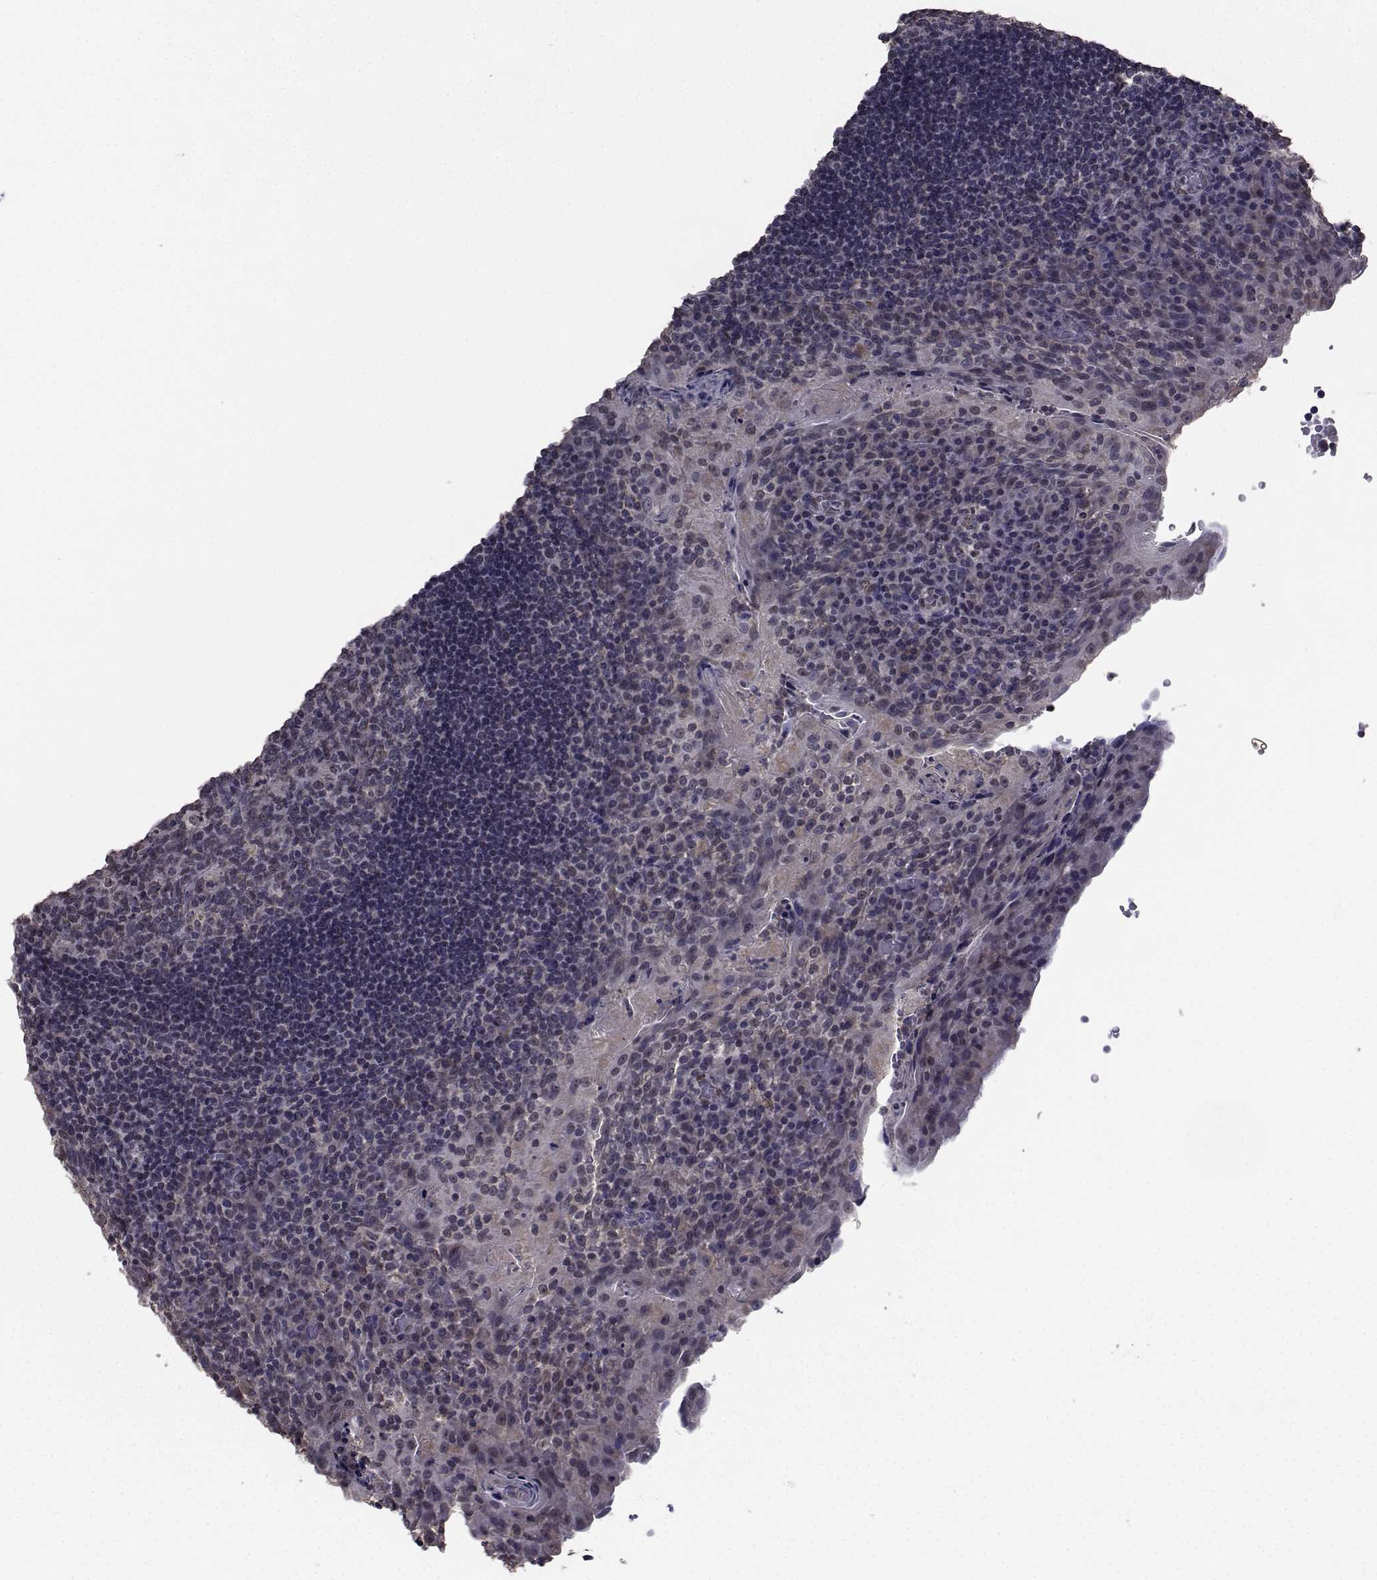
{"staining": {"intensity": "negative", "quantity": "none", "location": "none"}, "tissue": "tonsil", "cell_type": "Germinal center cells", "image_type": "normal", "snomed": [{"axis": "morphology", "description": "Normal tissue, NOS"}, {"axis": "topography", "description": "Tonsil"}], "caption": "A high-resolution image shows immunohistochemistry staining of unremarkable tonsil, which displays no significant positivity in germinal center cells. (DAB (3,3'-diaminobenzidine) immunohistochemistry (IHC) visualized using brightfield microscopy, high magnification).", "gene": "CYP2S1", "patient": {"sex": "male", "age": 17}}